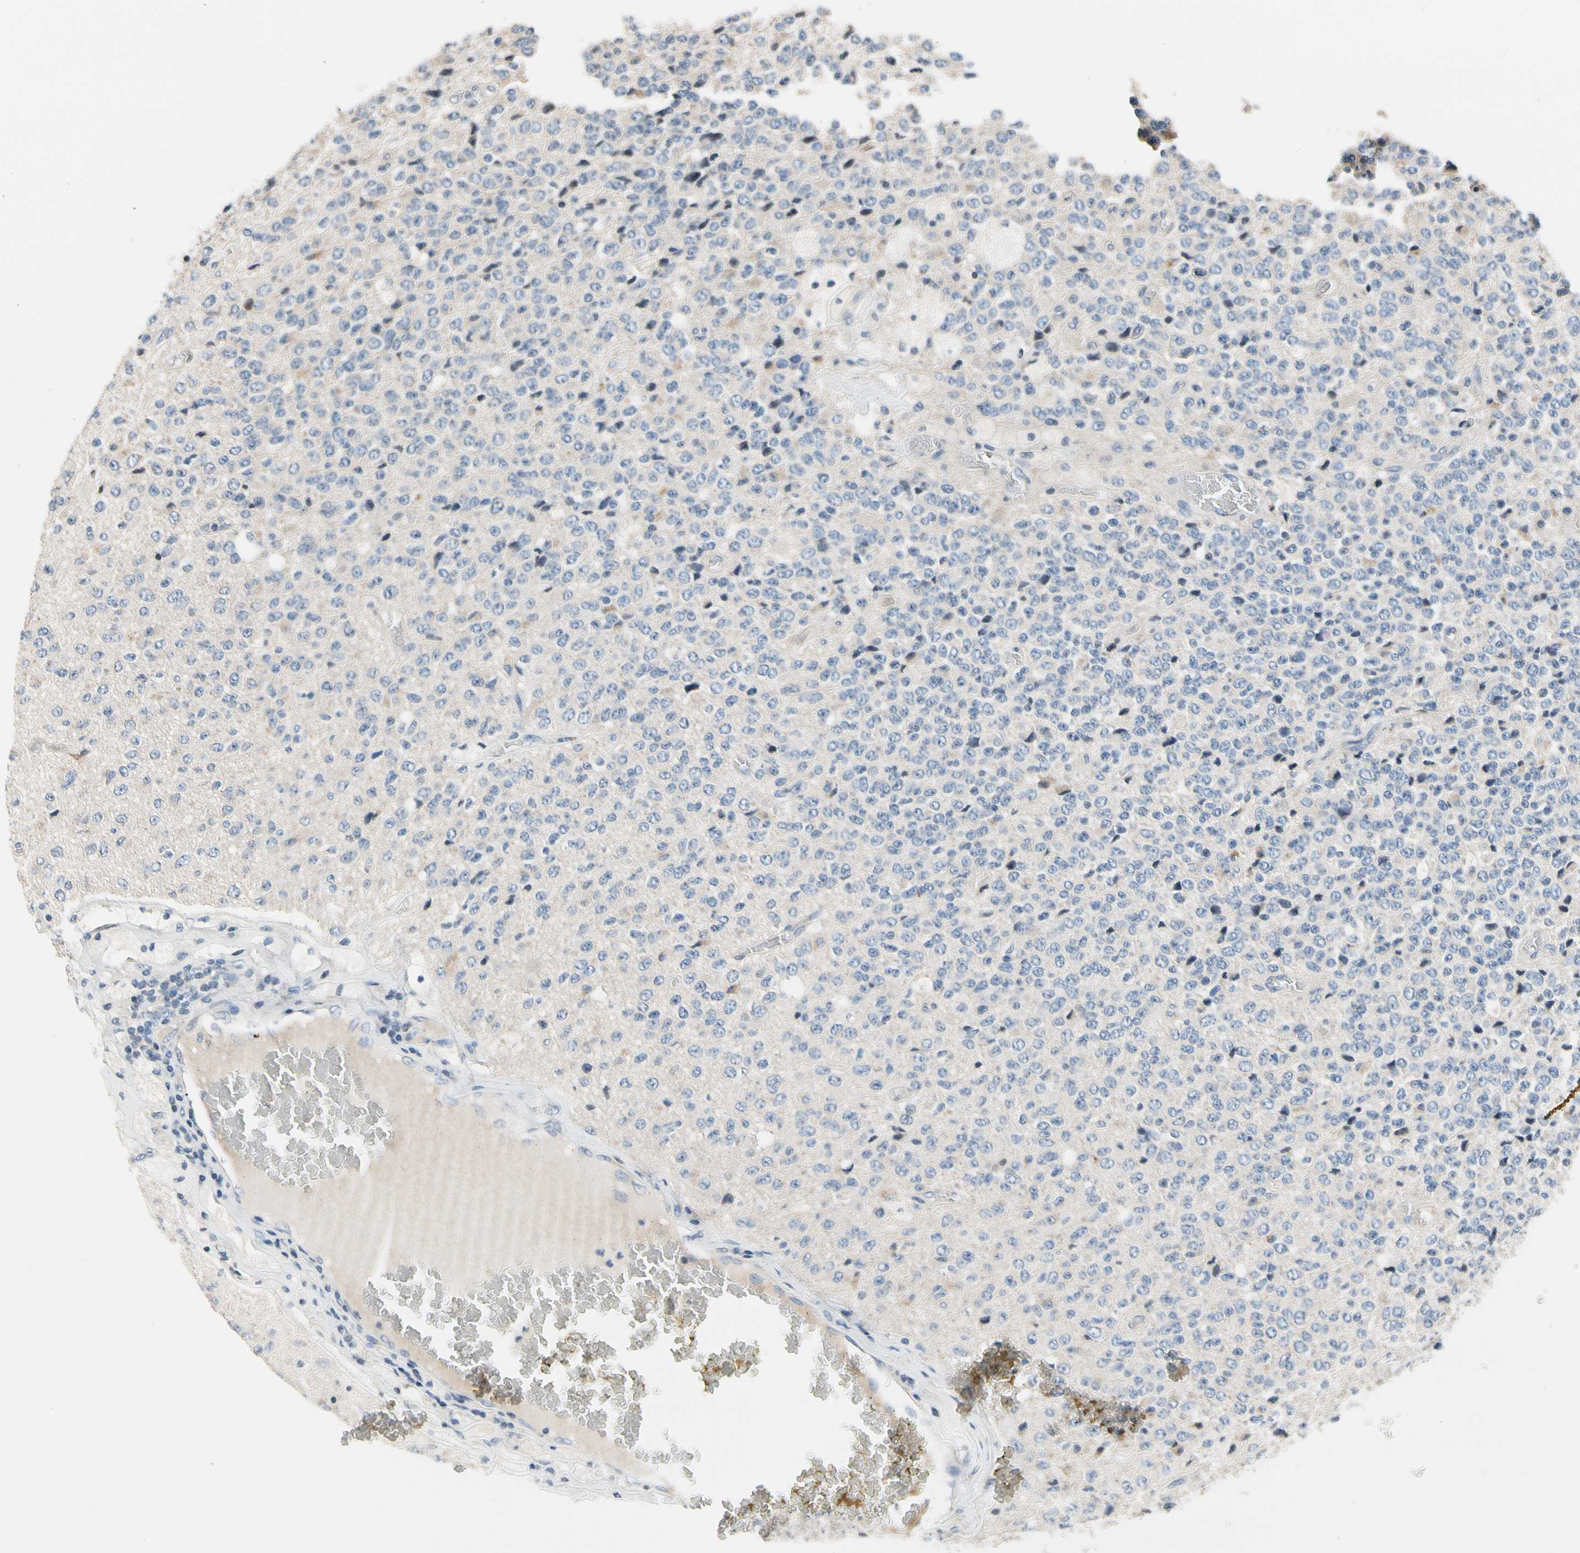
{"staining": {"intensity": "negative", "quantity": "none", "location": "none"}, "tissue": "glioma", "cell_type": "Tumor cells", "image_type": "cancer", "snomed": [{"axis": "morphology", "description": "Glioma, malignant, High grade"}, {"axis": "topography", "description": "pancreas cauda"}], "caption": "High magnification brightfield microscopy of malignant high-grade glioma stained with DAB (3,3'-diaminobenzidine) (brown) and counterstained with hematoxylin (blue): tumor cells show no significant positivity.", "gene": "SOX30", "patient": {"sex": "male", "age": 60}}